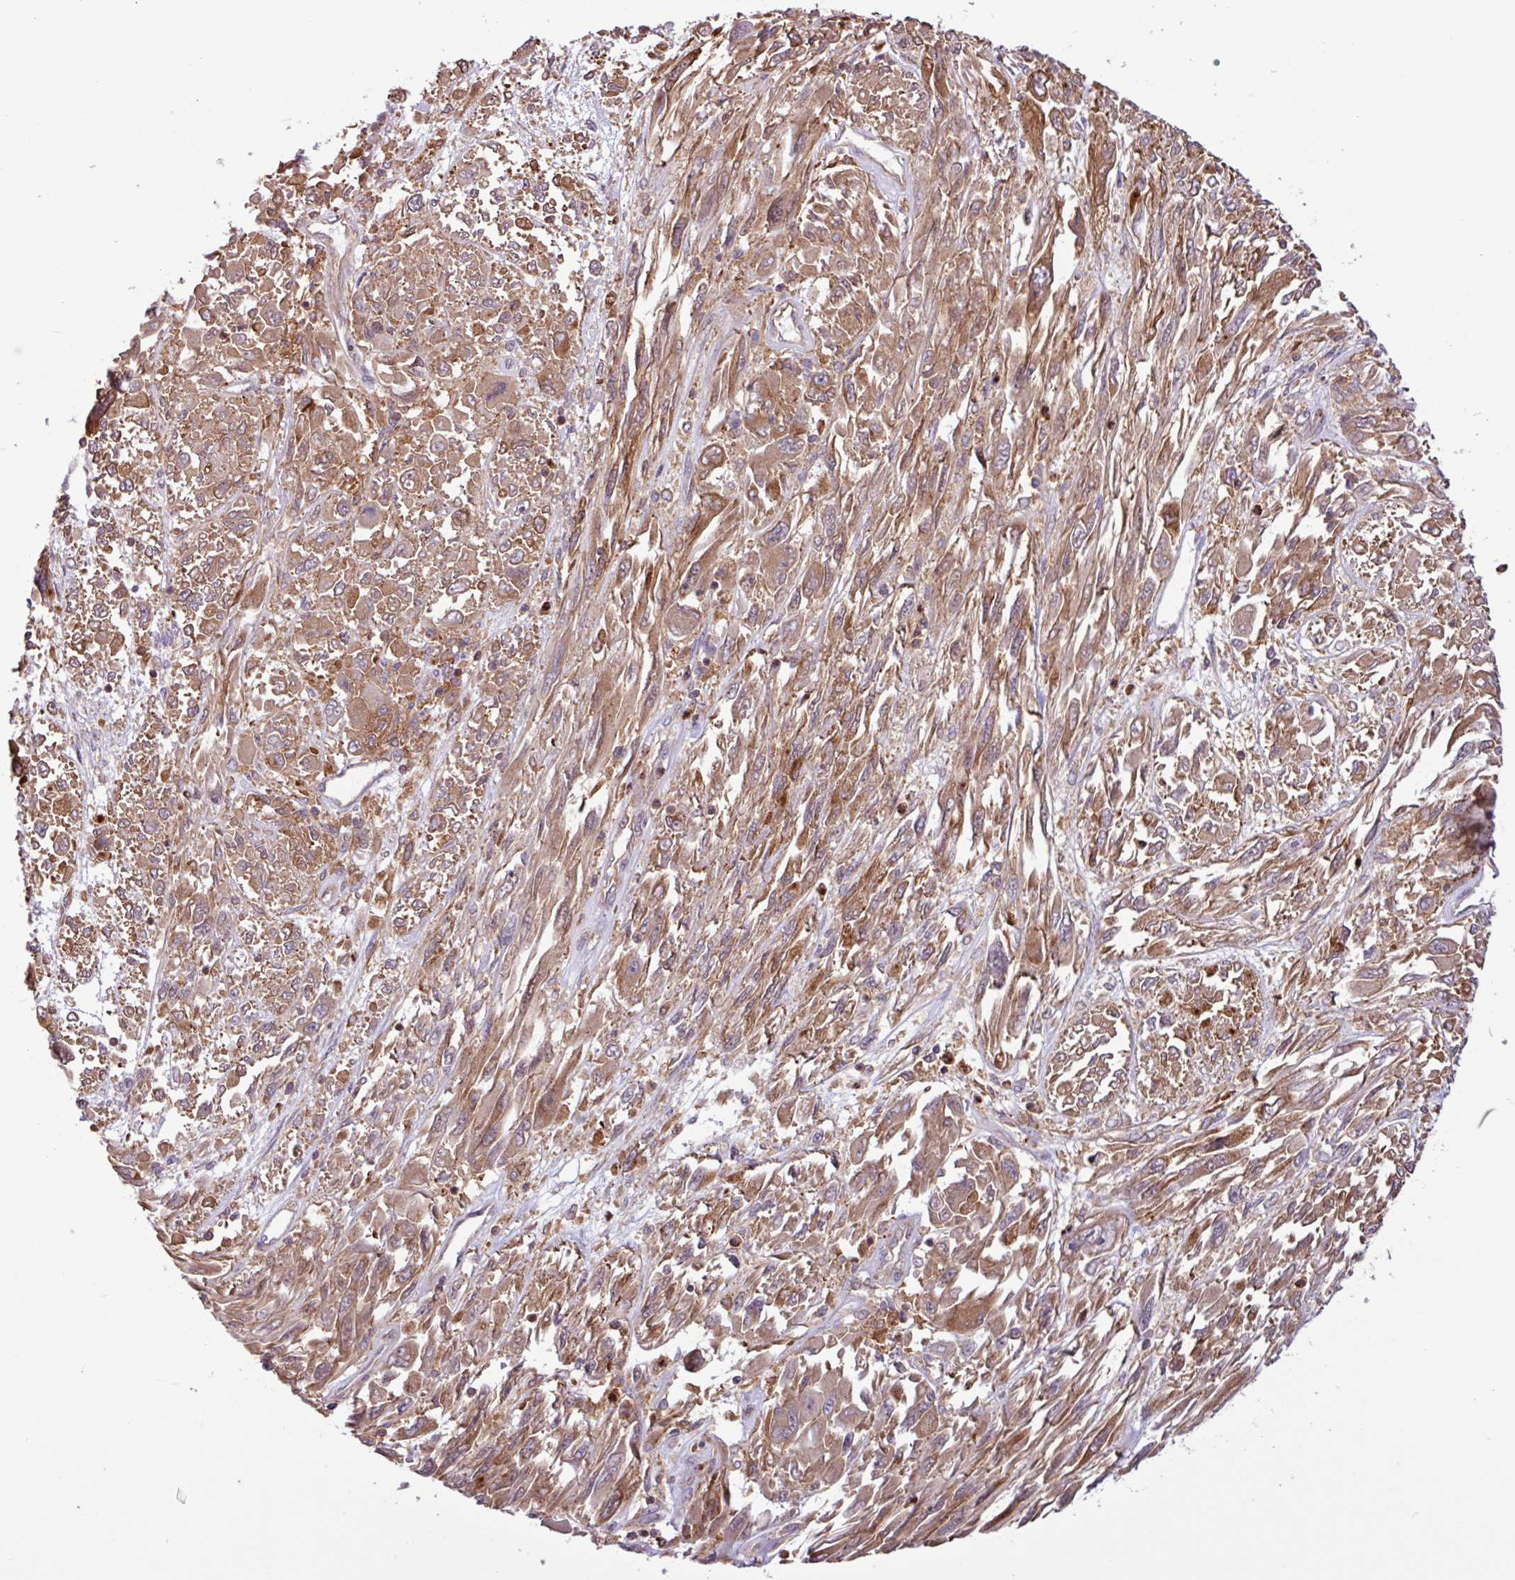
{"staining": {"intensity": "moderate", "quantity": ">75%", "location": "cytoplasmic/membranous"}, "tissue": "melanoma", "cell_type": "Tumor cells", "image_type": "cancer", "snomed": [{"axis": "morphology", "description": "Malignant melanoma, NOS"}, {"axis": "topography", "description": "Skin"}], "caption": "Tumor cells show medium levels of moderate cytoplasmic/membranous expression in about >75% of cells in human malignant melanoma.", "gene": "ACTR3", "patient": {"sex": "female", "age": 91}}